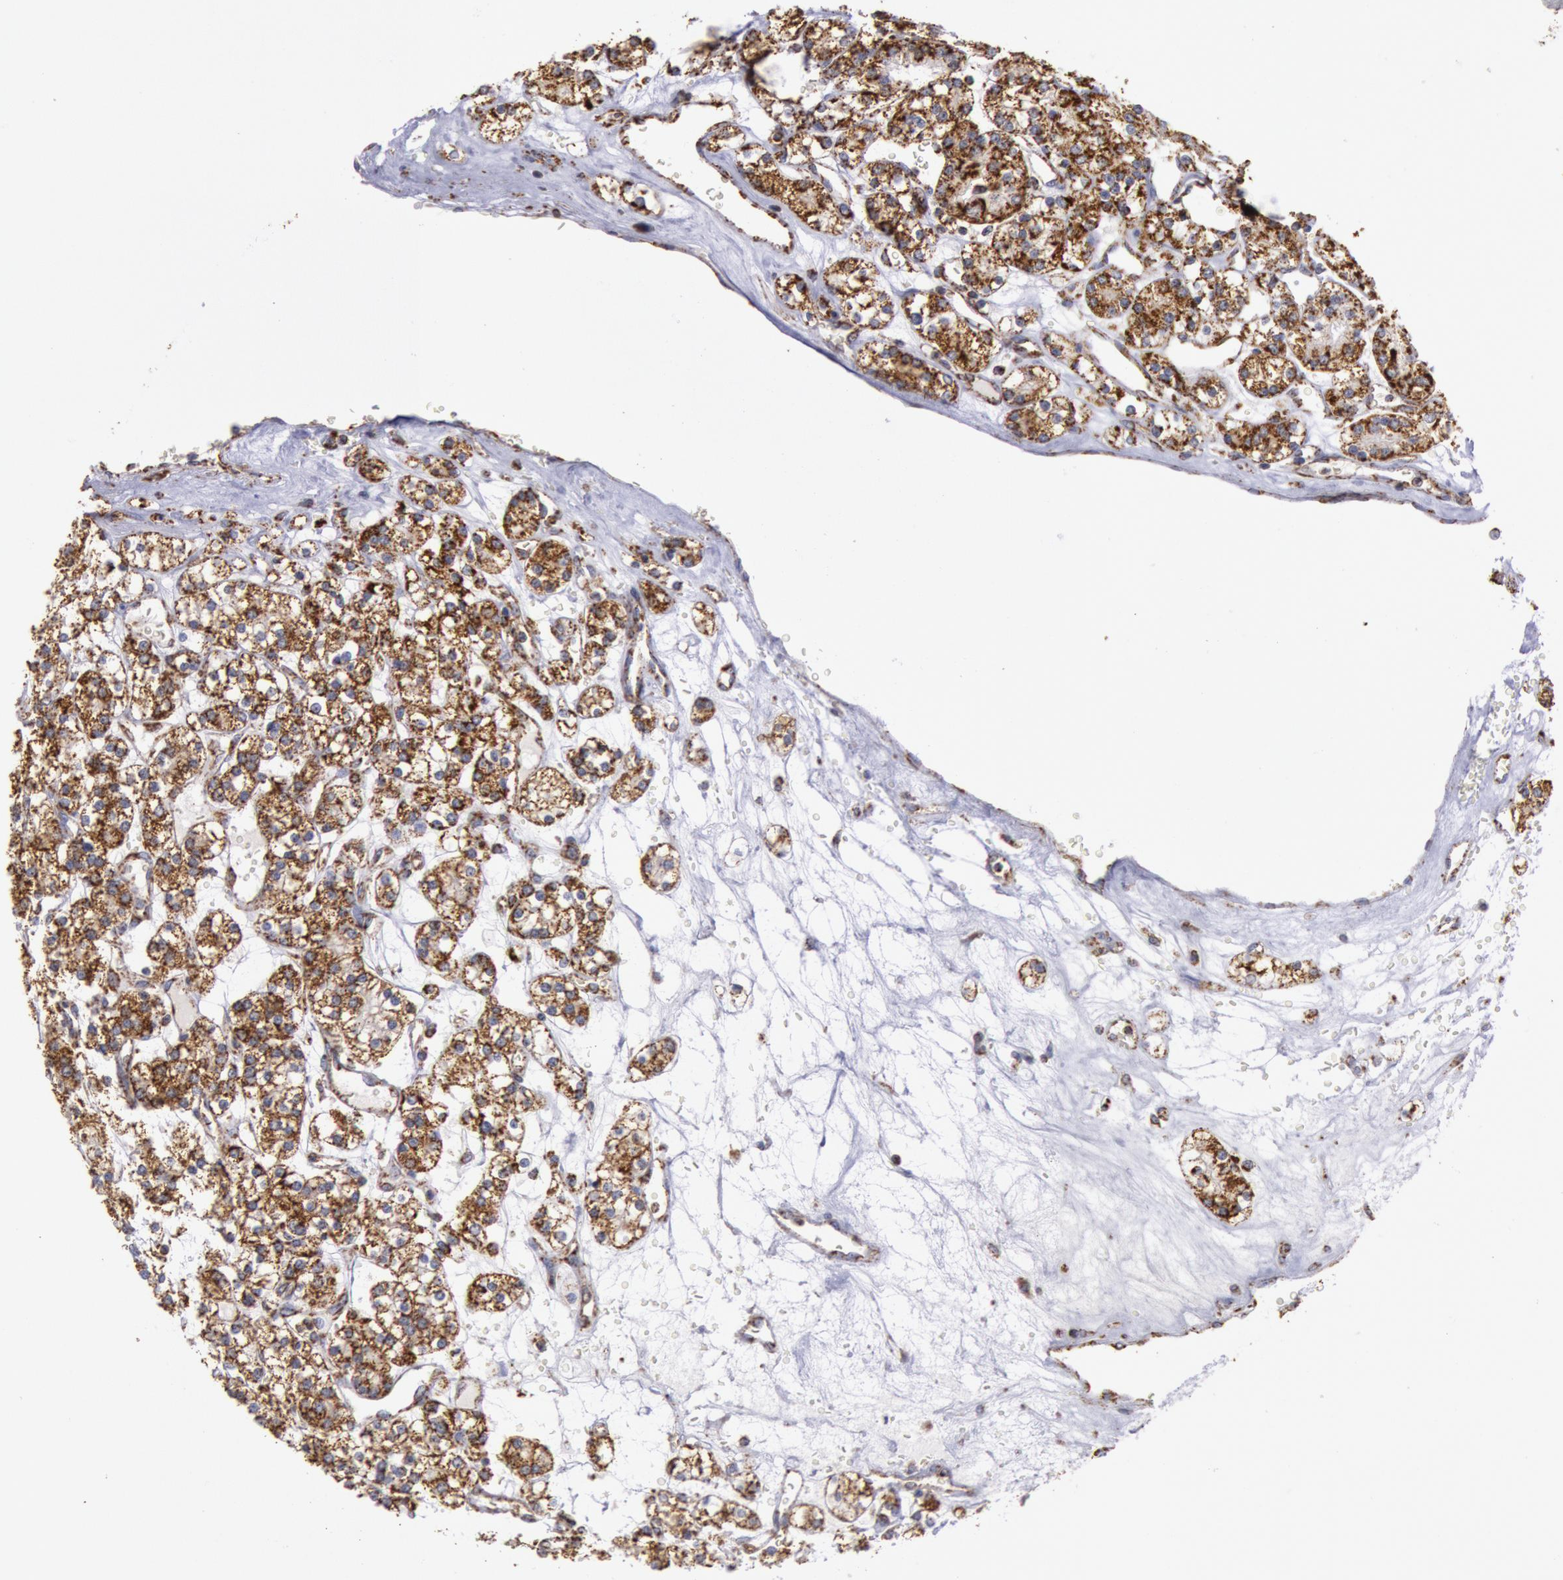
{"staining": {"intensity": "strong", "quantity": ">75%", "location": "cytoplasmic/membranous"}, "tissue": "renal cancer", "cell_type": "Tumor cells", "image_type": "cancer", "snomed": [{"axis": "morphology", "description": "Adenocarcinoma, NOS"}, {"axis": "topography", "description": "Kidney"}], "caption": "Immunohistochemical staining of renal adenocarcinoma reveals high levels of strong cytoplasmic/membranous protein positivity in approximately >75% of tumor cells.", "gene": "CYC1", "patient": {"sex": "female", "age": 62}}